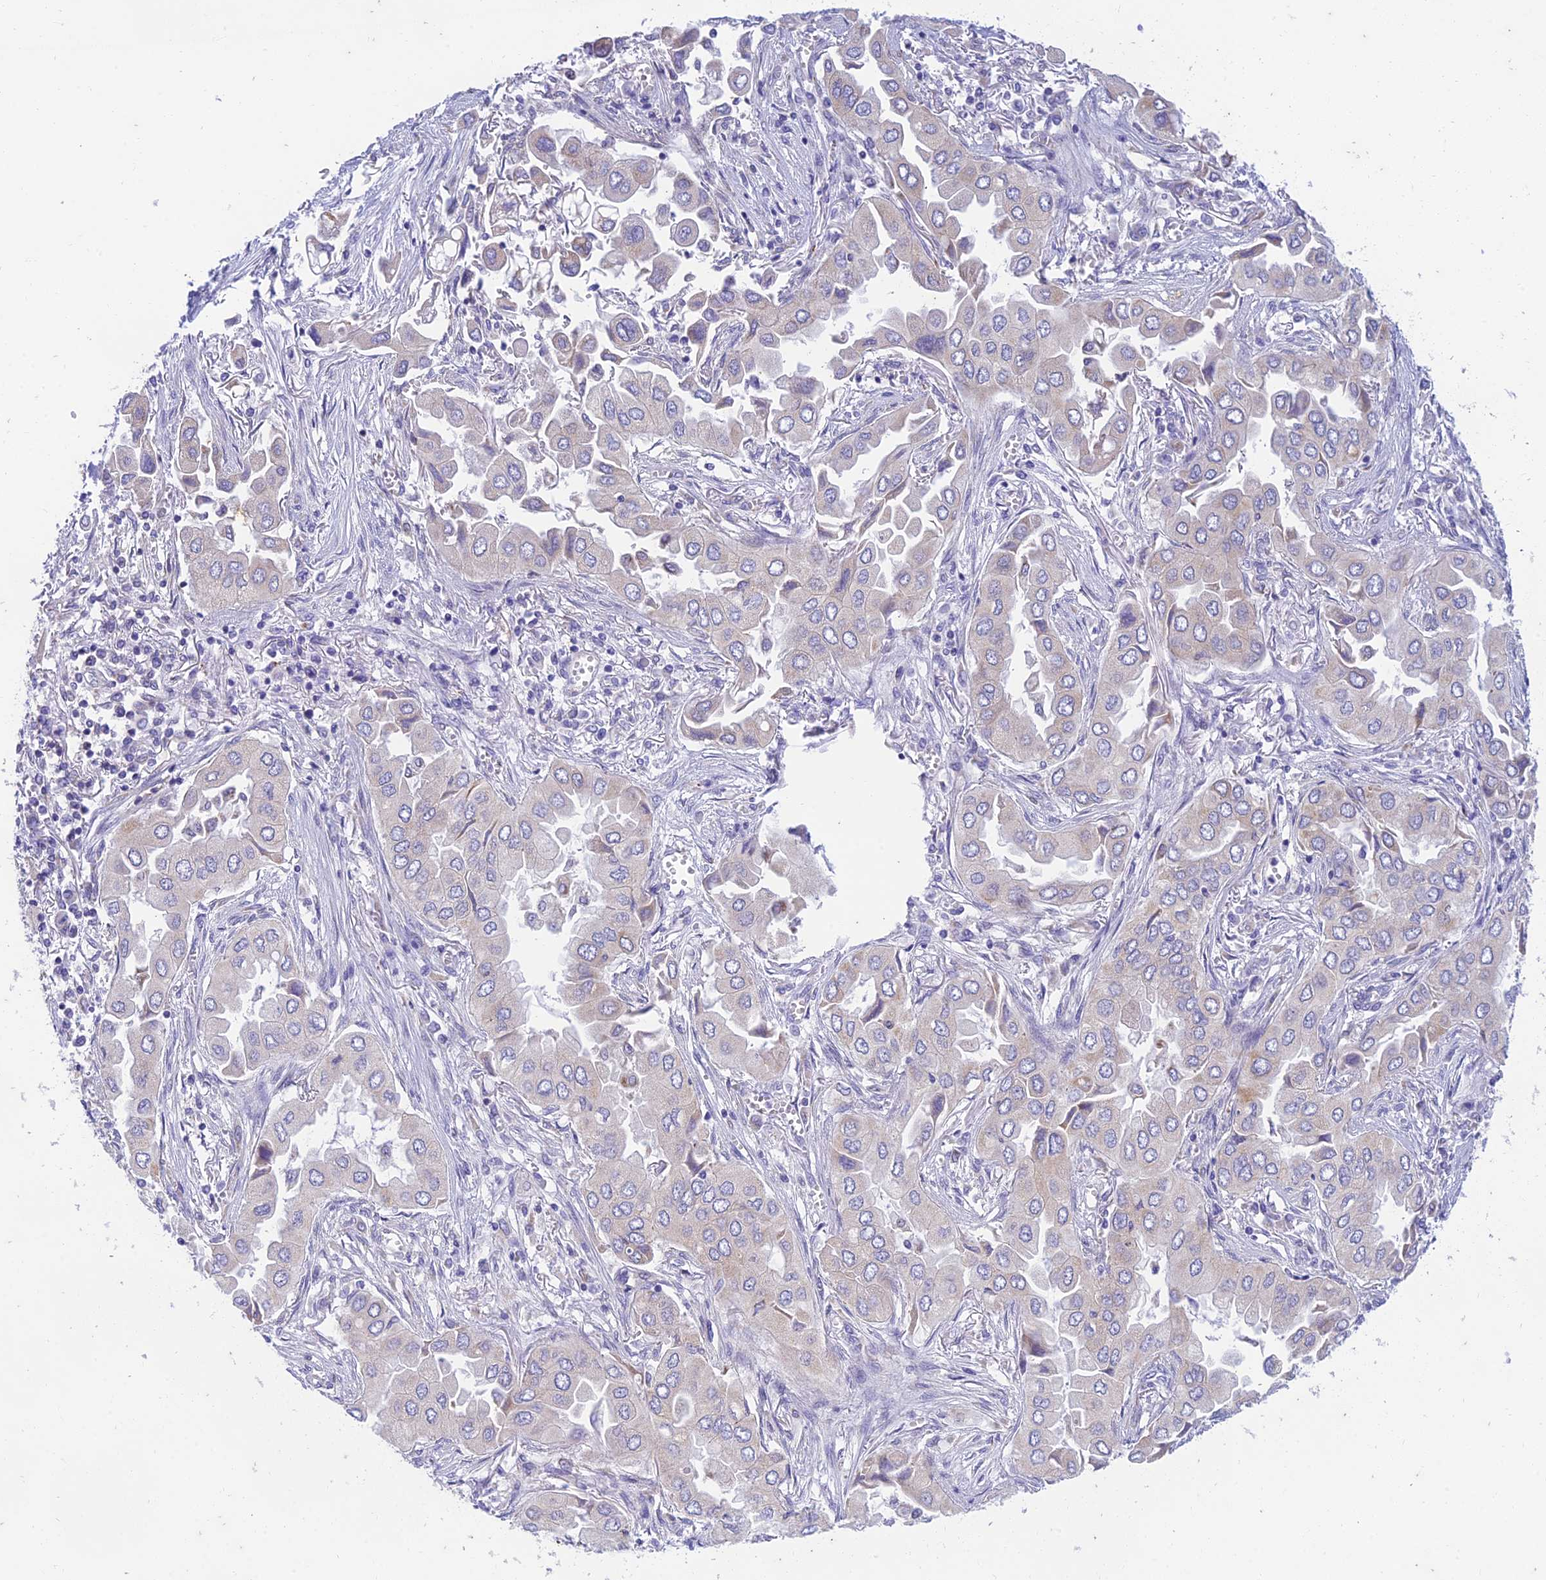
{"staining": {"intensity": "negative", "quantity": "none", "location": "none"}, "tissue": "lung cancer", "cell_type": "Tumor cells", "image_type": "cancer", "snomed": [{"axis": "morphology", "description": "Adenocarcinoma, NOS"}, {"axis": "topography", "description": "Lung"}], "caption": "This is a histopathology image of IHC staining of lung cancer, which shows no expression in tumor cells.", "gene": "PTCD2", "patient": {"sex": "female", "age": 76}}